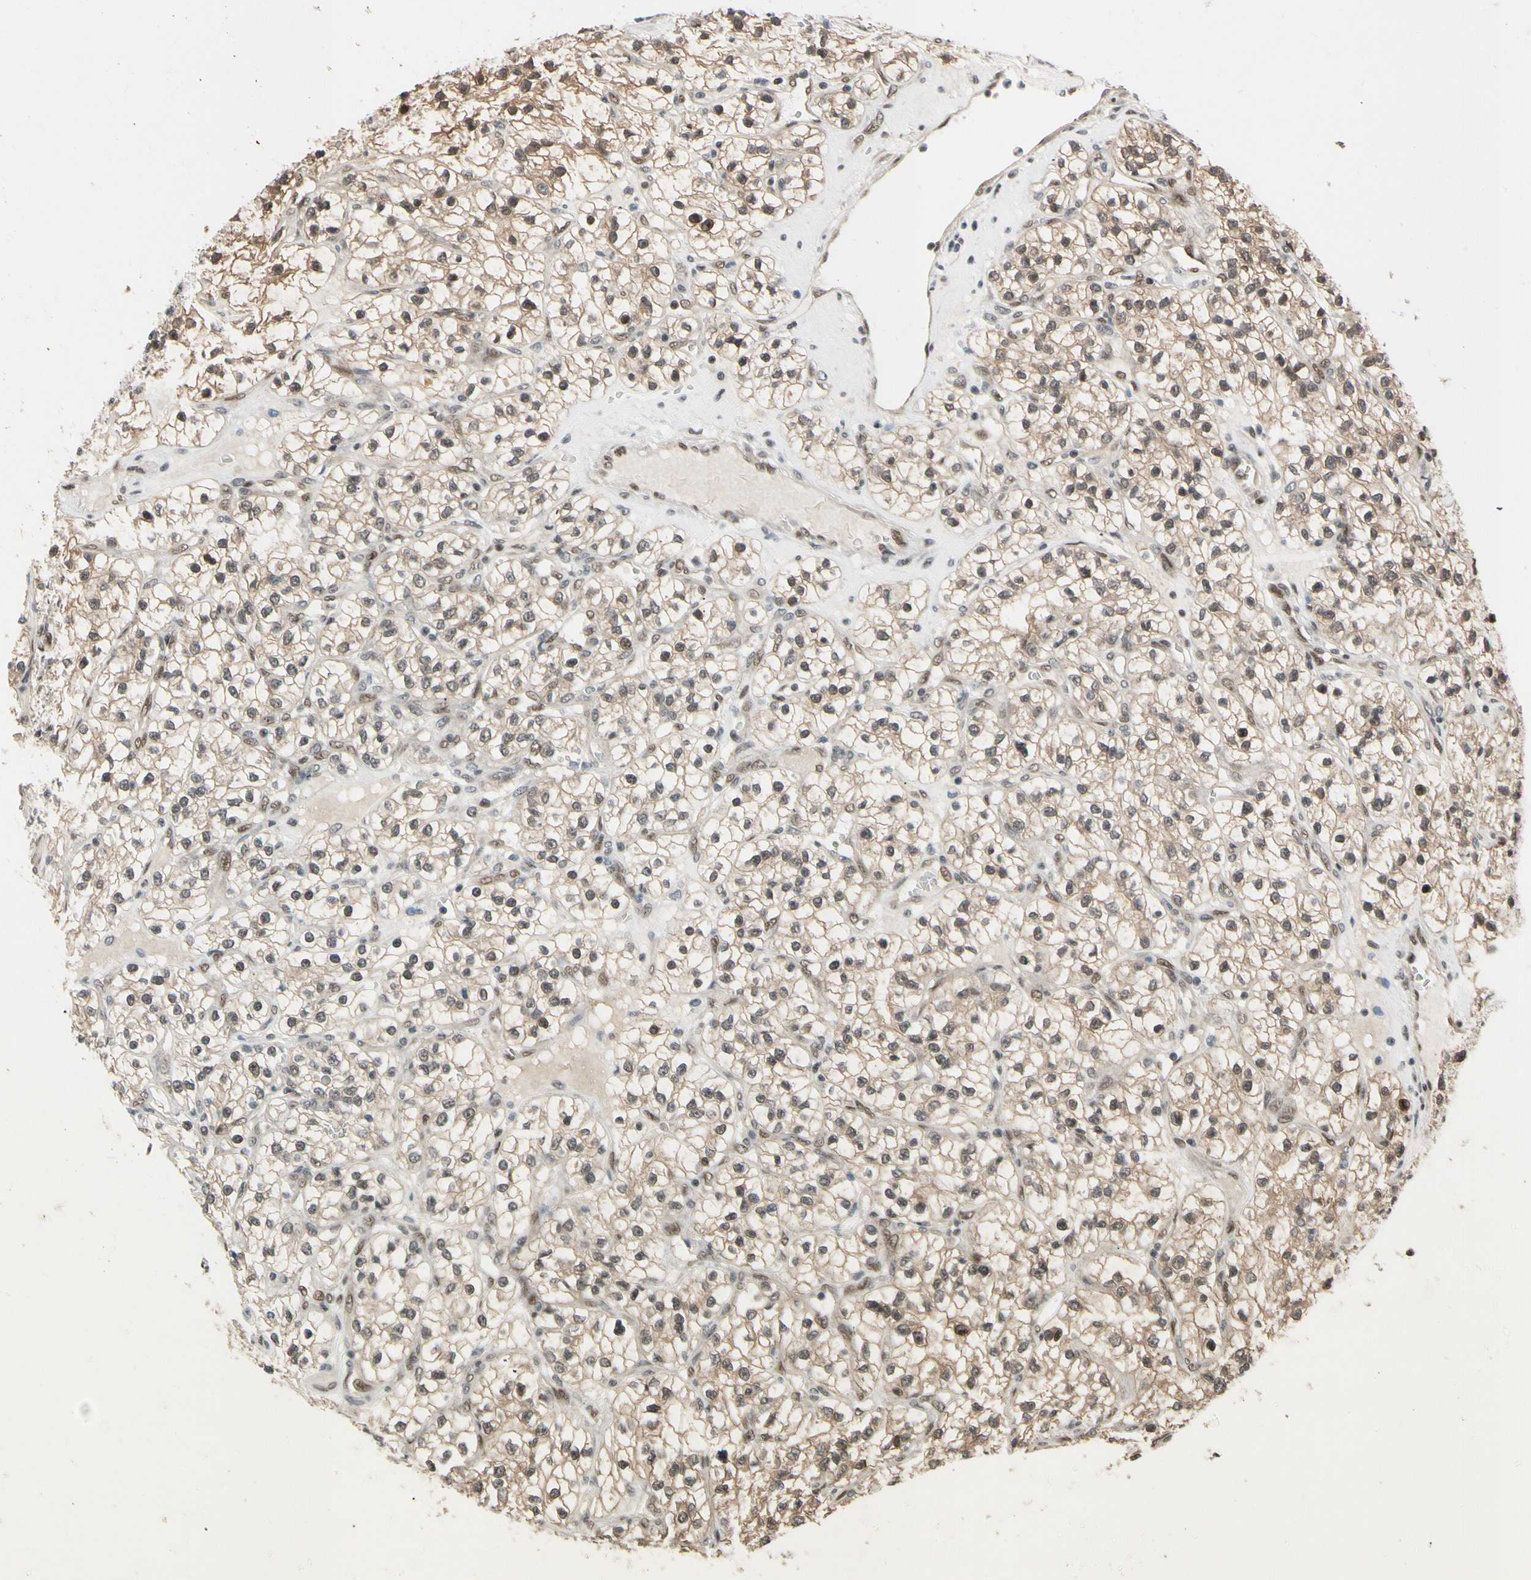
{"staining": {"intensity": "weak", "quantity": ">75%", "location": "cytoplasmic/membranous,nuclear"}, "tissue": "renal cancer", "cell_type": "Tumor cells", "image_type": "cancer", "snomed": [{"axis": "morphology", "description": "Adenocarcinoma, NOS"}, {"axis": "topography", "description": "Kidney"}], "caption": "A high-resolution histopathology image shows immunohistochemistry (IHC) staining of renal adenocarcinoma, which displays weak cytoplasmic/membranous and nuclear positivity in about >75% of tumor cells.", "gene": "TAF4", "patient": {"sex": "female", "age": 57}}